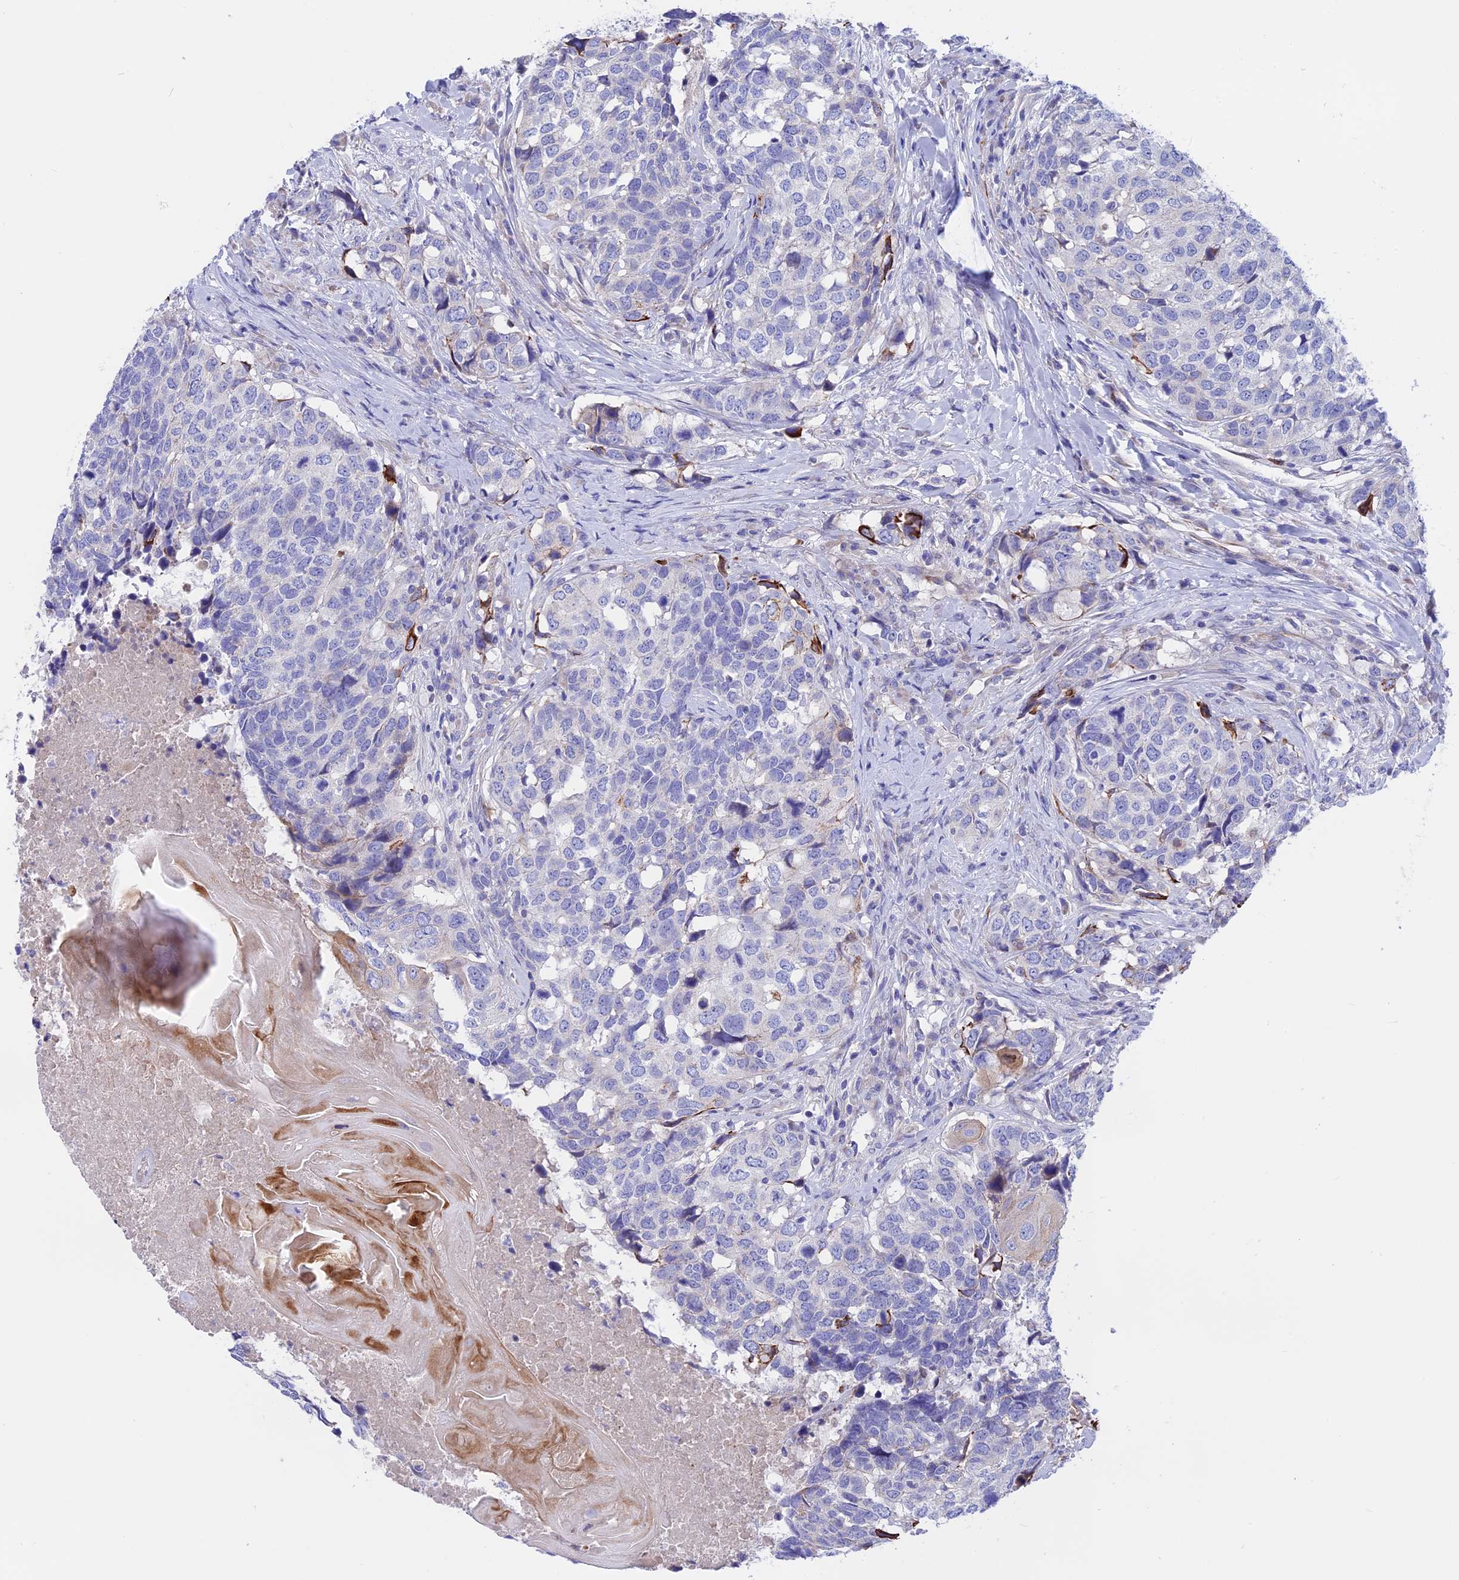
{"staining": {"intensity": "negative", "quantity": "none", "location": "none"}, "tissue": "head and neck cancer", "cell_type": "Tumor cells", "image_type": "cancer", "snomed": [{"axis": "morphology", "description": "Squamous cell carcinoma, NOS"}, {"axis": "topography", "description": "Head-Neck"}], "caption": "Immunohistochemistry micrograph of neoplastic tissue: human head and neck cancer (squamous cell carcinoma) stained with DAB (3,3'-diaminobenzidine) shows no significant protein expression in tumor cells.", "gene": "TMEM138", "patient": {"sex": "male", "age": 66}}